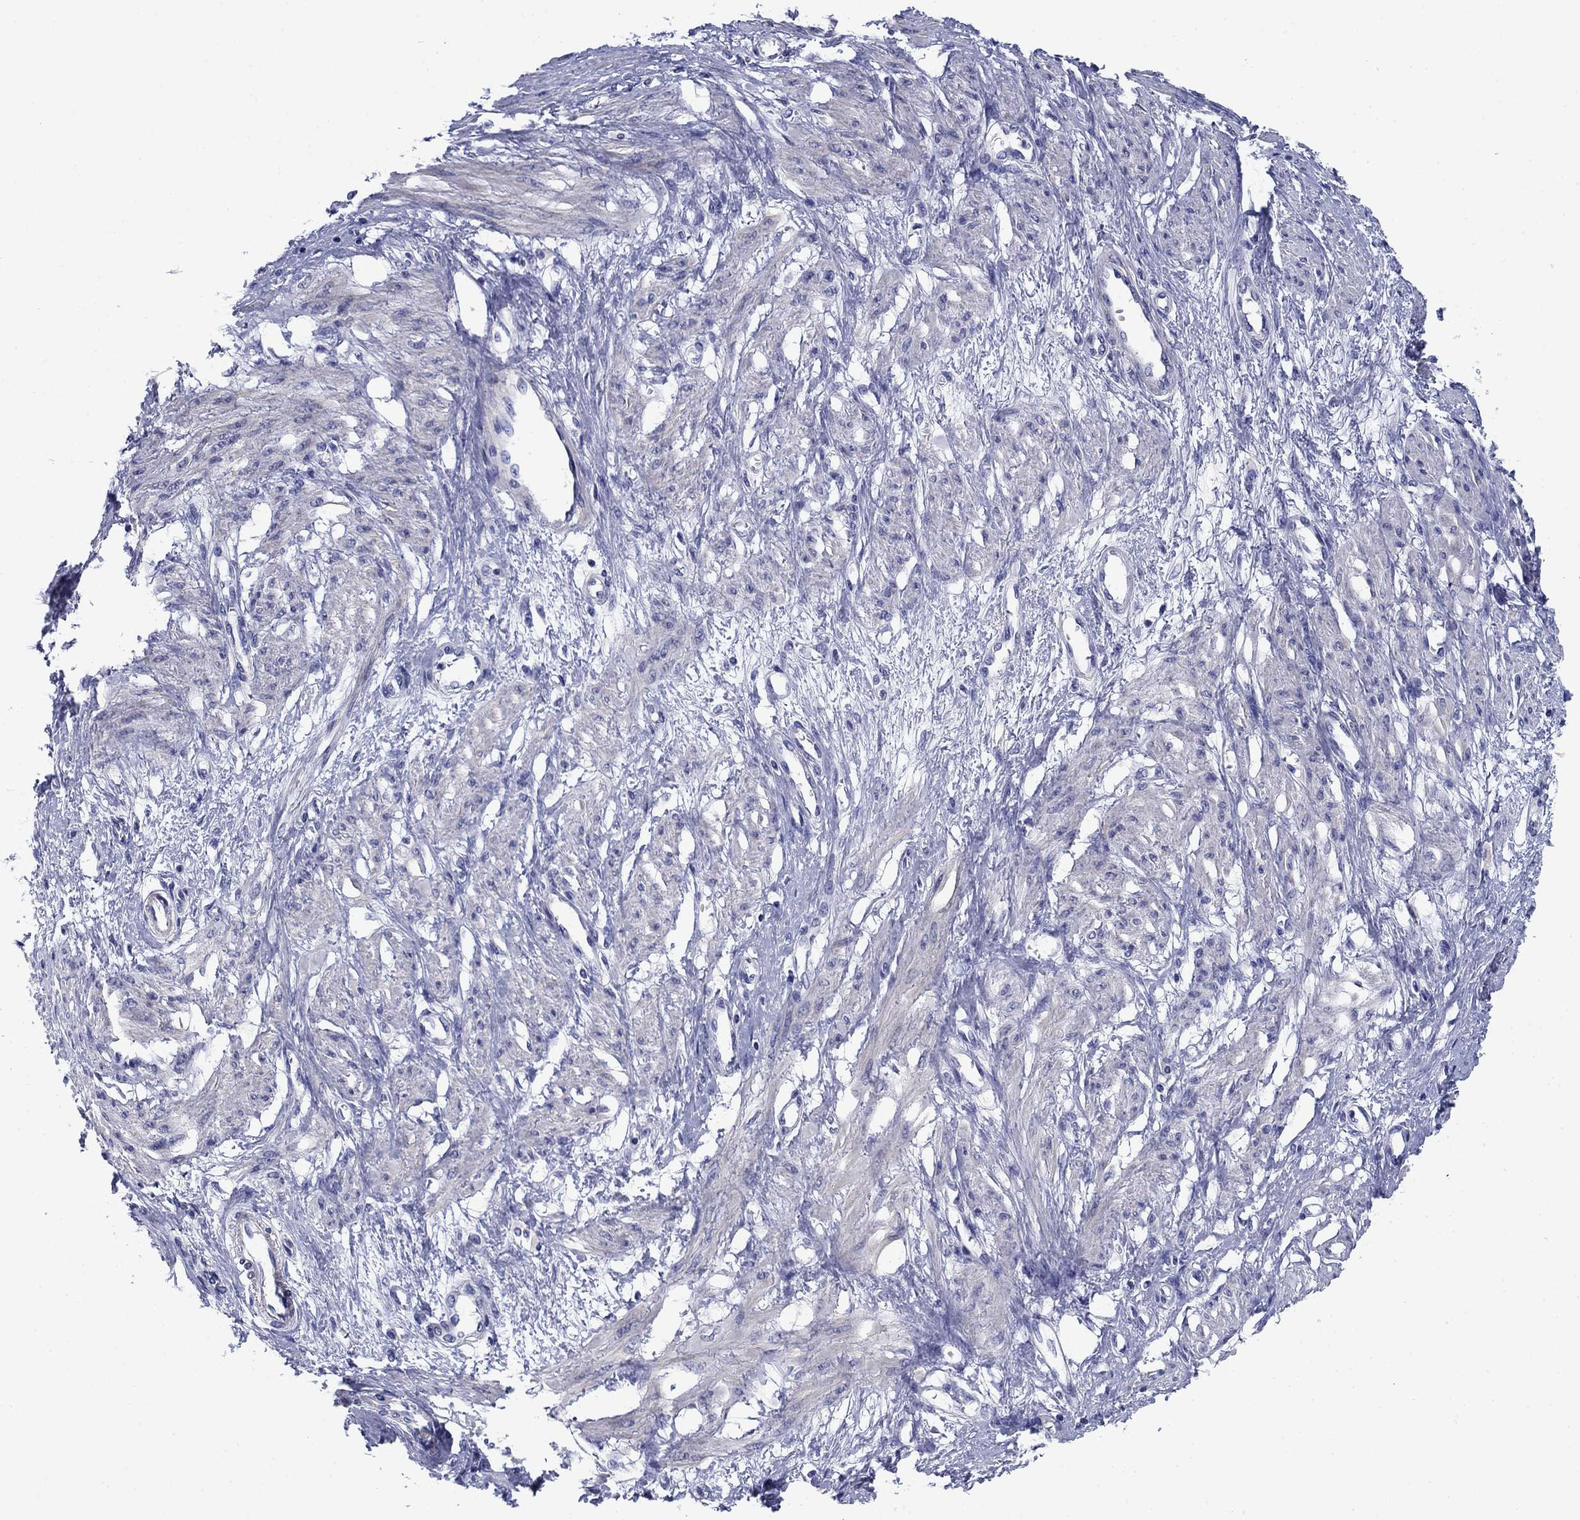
{"staining": {"intensity": "negative", "quantity": "none", "location": "none"}, "tissue": "smooth muscle", "cell_type": "Smooth muscle cells", "image_type": "normal", "snomed": [{"axis": "morphology", "description": "Normal tissue, NOS"}, {"axis": "topography", "description": "Smooth muscle"}, {"axis": "topography", "description": "Uterus"}], "caption": "Immunohistochemistry (IHC) micrograph of benign human smooth muscle stained for a protein (brown), which displays no positivity in smooth muscle cells.", "gene": "PRKCG", "patient": {"sex": "female", "age": 39}}